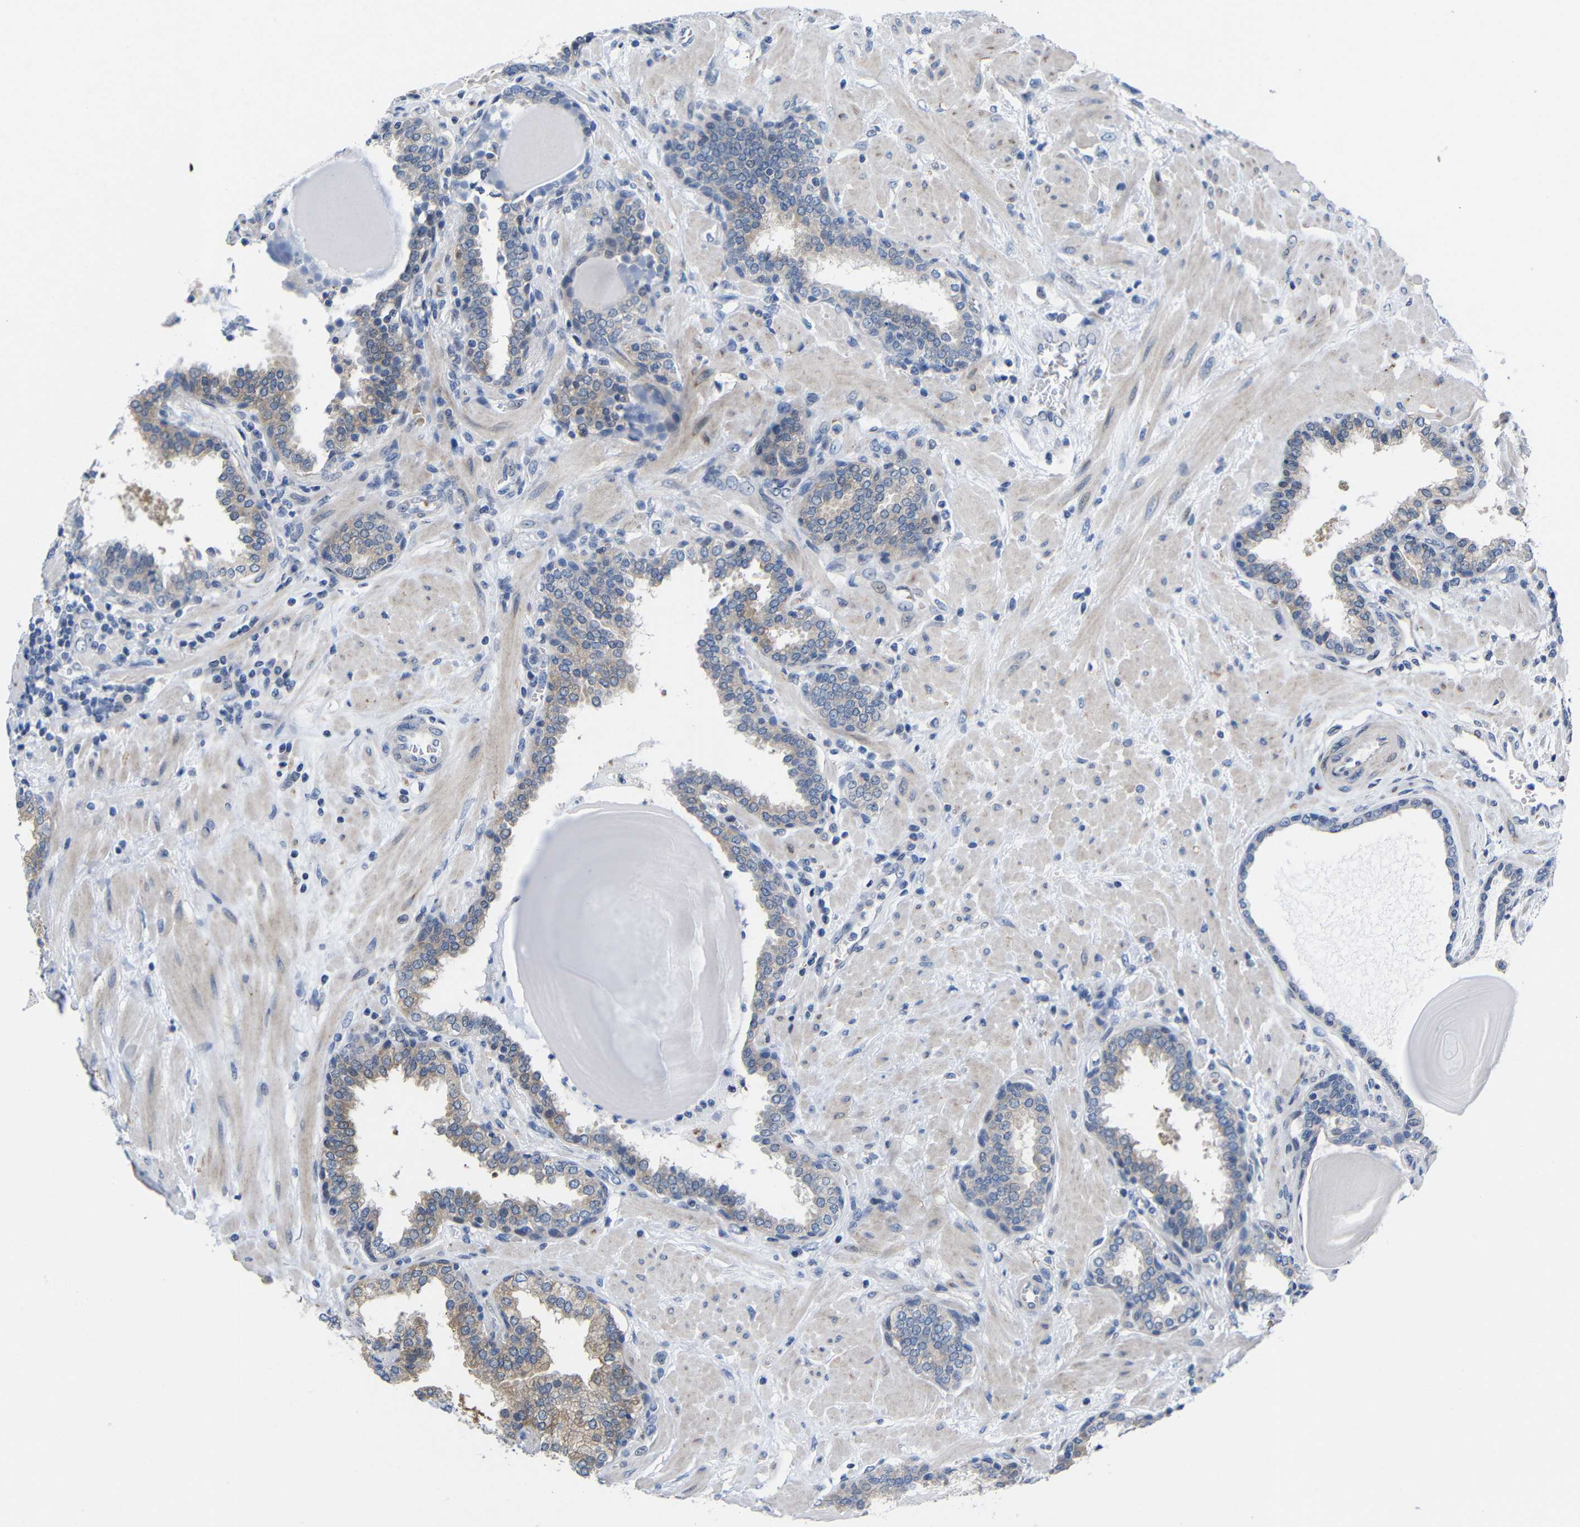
{"staining": {"intensity": "moderate", "quantity": ">75%", "location": "cytoplasmic/membranous"}, "tissue": "prostate", "cell_type": "Glandular cells", "image_type": "normal", "snomed": [{"axis": "morphology", "description": "Normal tissue, NOS"}, {"axis": "topography", "description": "Prostate"}], "caption": "Brown immunohistochemical staining in unremarkable human prostate displays moderate cytoplasmic/membranous expression in approximately >75% of glandular cells. Using DAB (brown) and hematoxylin (blue) stains, captured at high magnification using brightfield microscopy.", "gene": "CMTM1", "patient": {"sex": "male", "age": 51}}